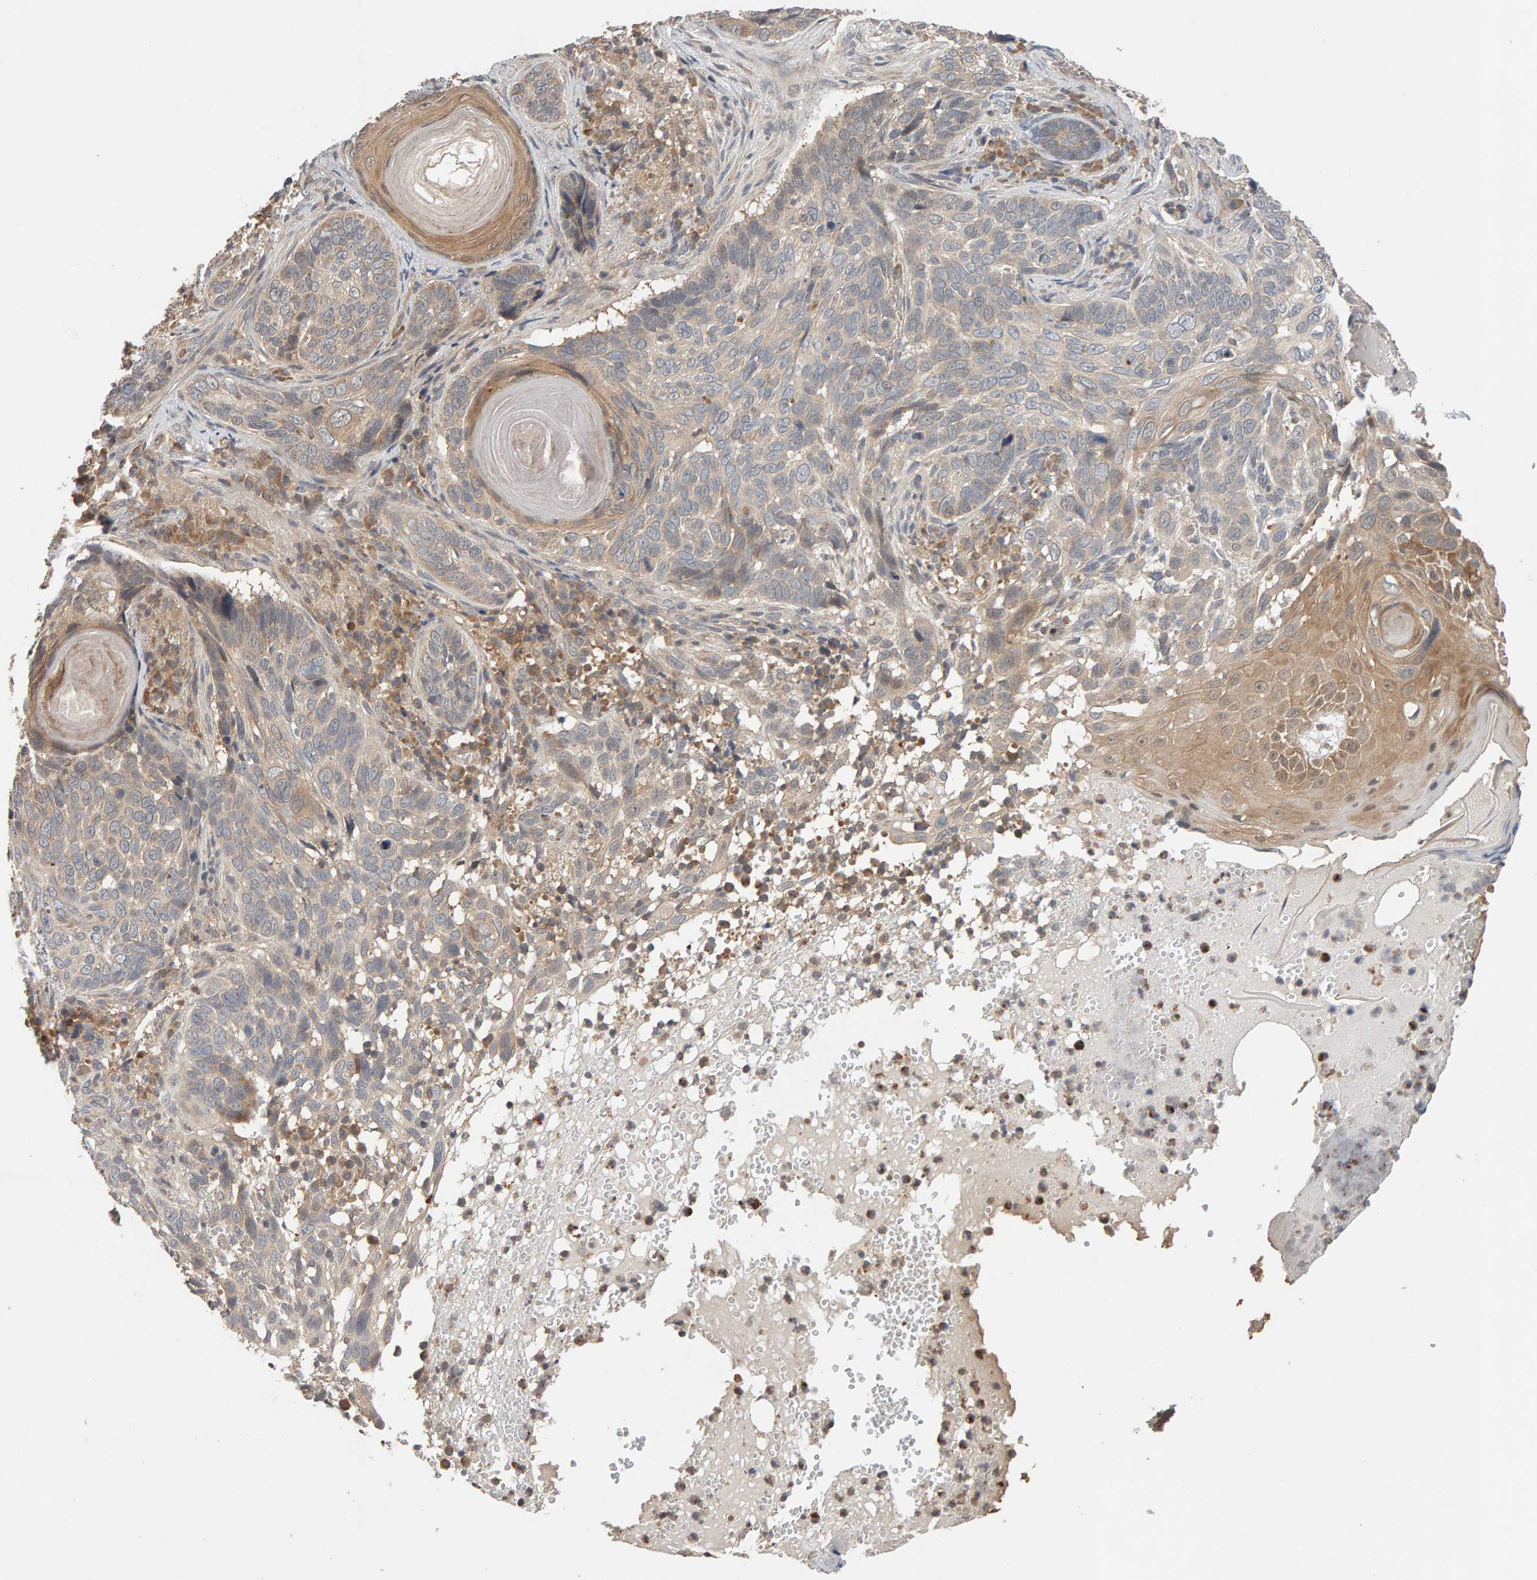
{"staining": {"intensity": "weak", "quantity": "<25%", "location": "cytoplasmic/membranous"}, "tissue": "skin cancer", "cell_type": "Tumor cells", "image_type": "cancer", "snomed": [{"axis": "morphology", "description": "Basal cell carcinoma"}, {"axis": "topography", "description": "Skin"}], "caption": "Immunohistochemistry (IHC) image of human skin cancer stained for a protein (brown), which exhibits no staining in tumor cells. (Immunohistochemistry (IHC), brightfield microscopy, high magnification).", "gene": "DNAJC7", "patient": {"sex": "female", "age": 89}}